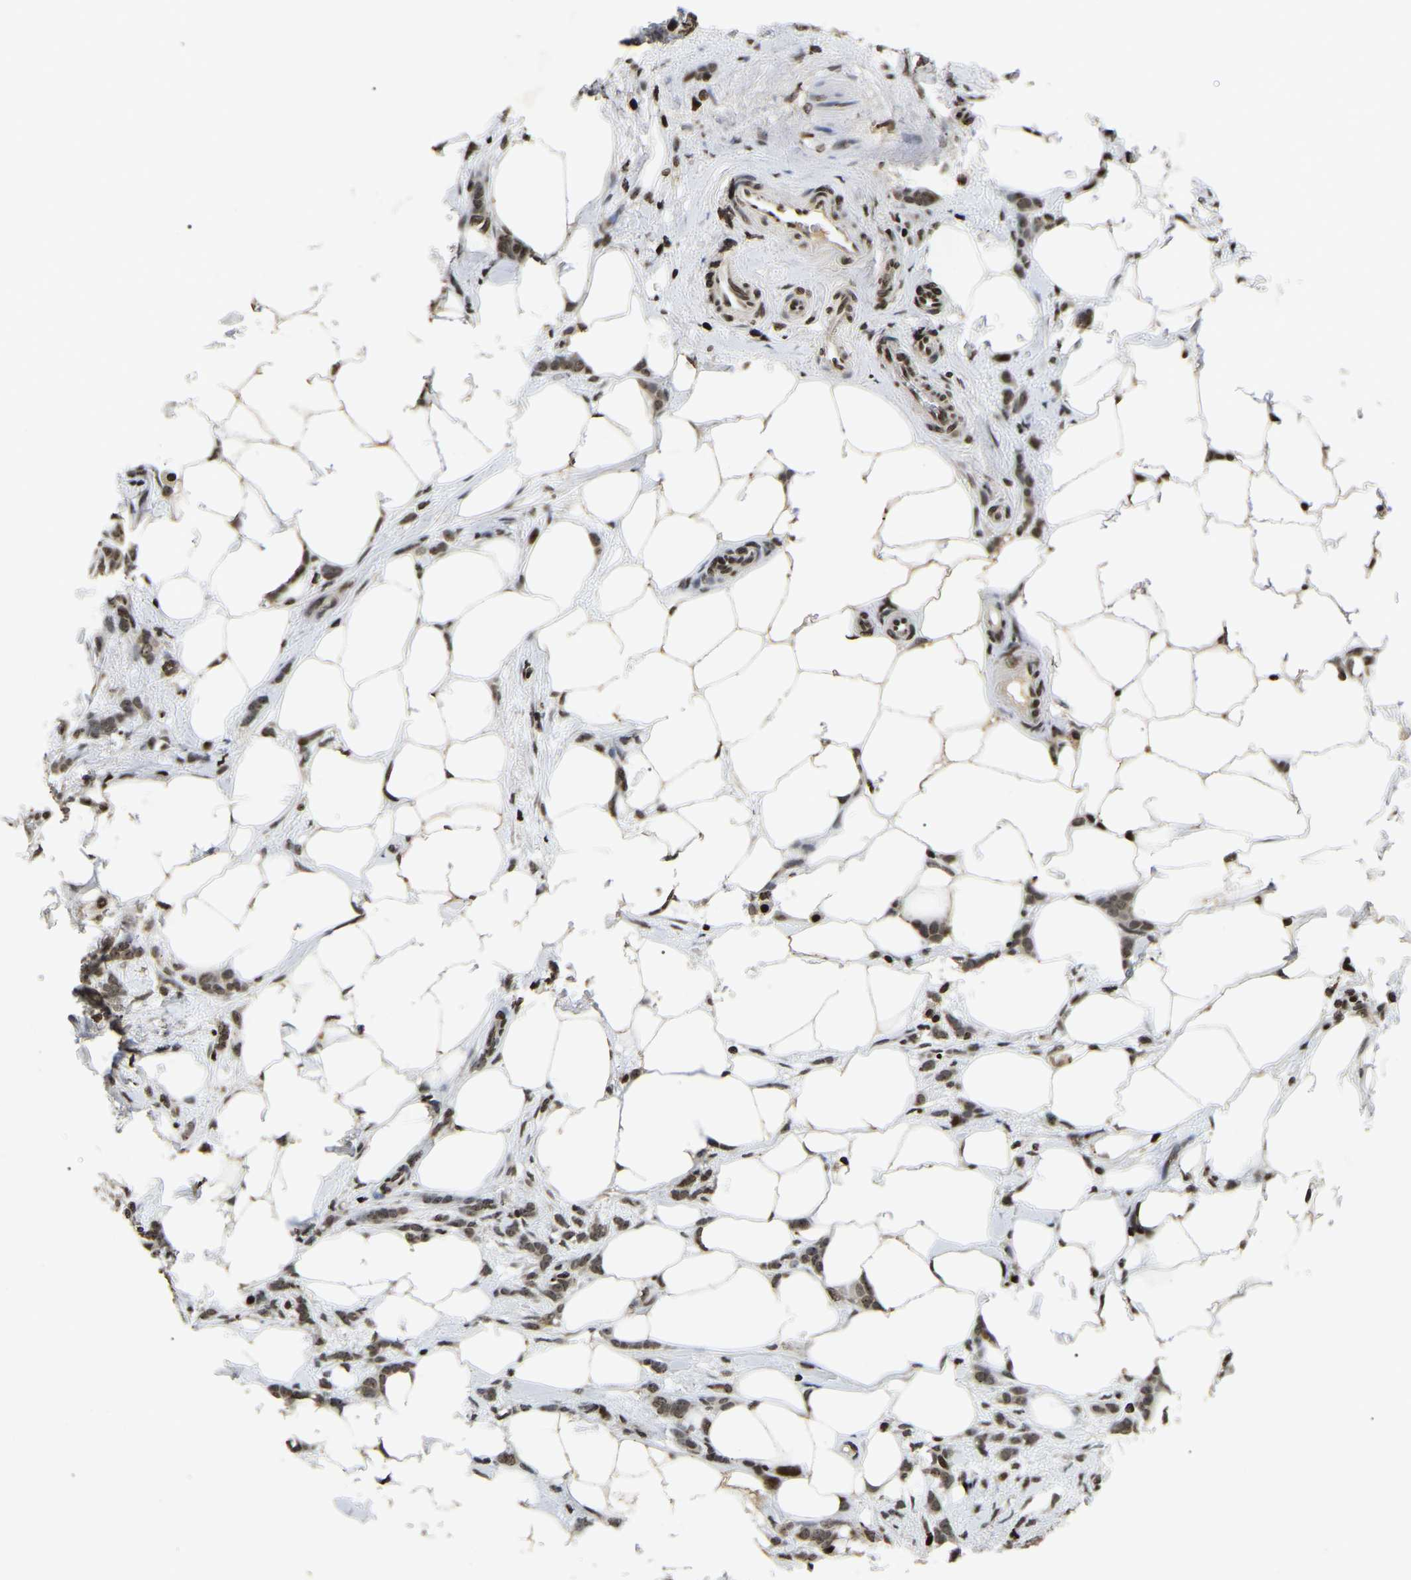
{"staining": {"intensity": "moderate", "quantity": ">75%", "location": "nuclear"}, "tissue": "breast cancer", "cell_type": "Tumor cells", "image_type": "cancer", "snomed": [{"axis": "morphology", "description": "Lobular carcinoma, in situ"}, {"axis": "morphology", "description": "Lobular carcinoma"}, {"axis": "topography", "description": "Breast"}], "caption": "A brown stain shows moderate nuclear staining of a protein in human lobular carcinoma in situ (breast) tumor cells.", "gene": "LRRC61", "patient": {"sex": "female", "age": 41}}